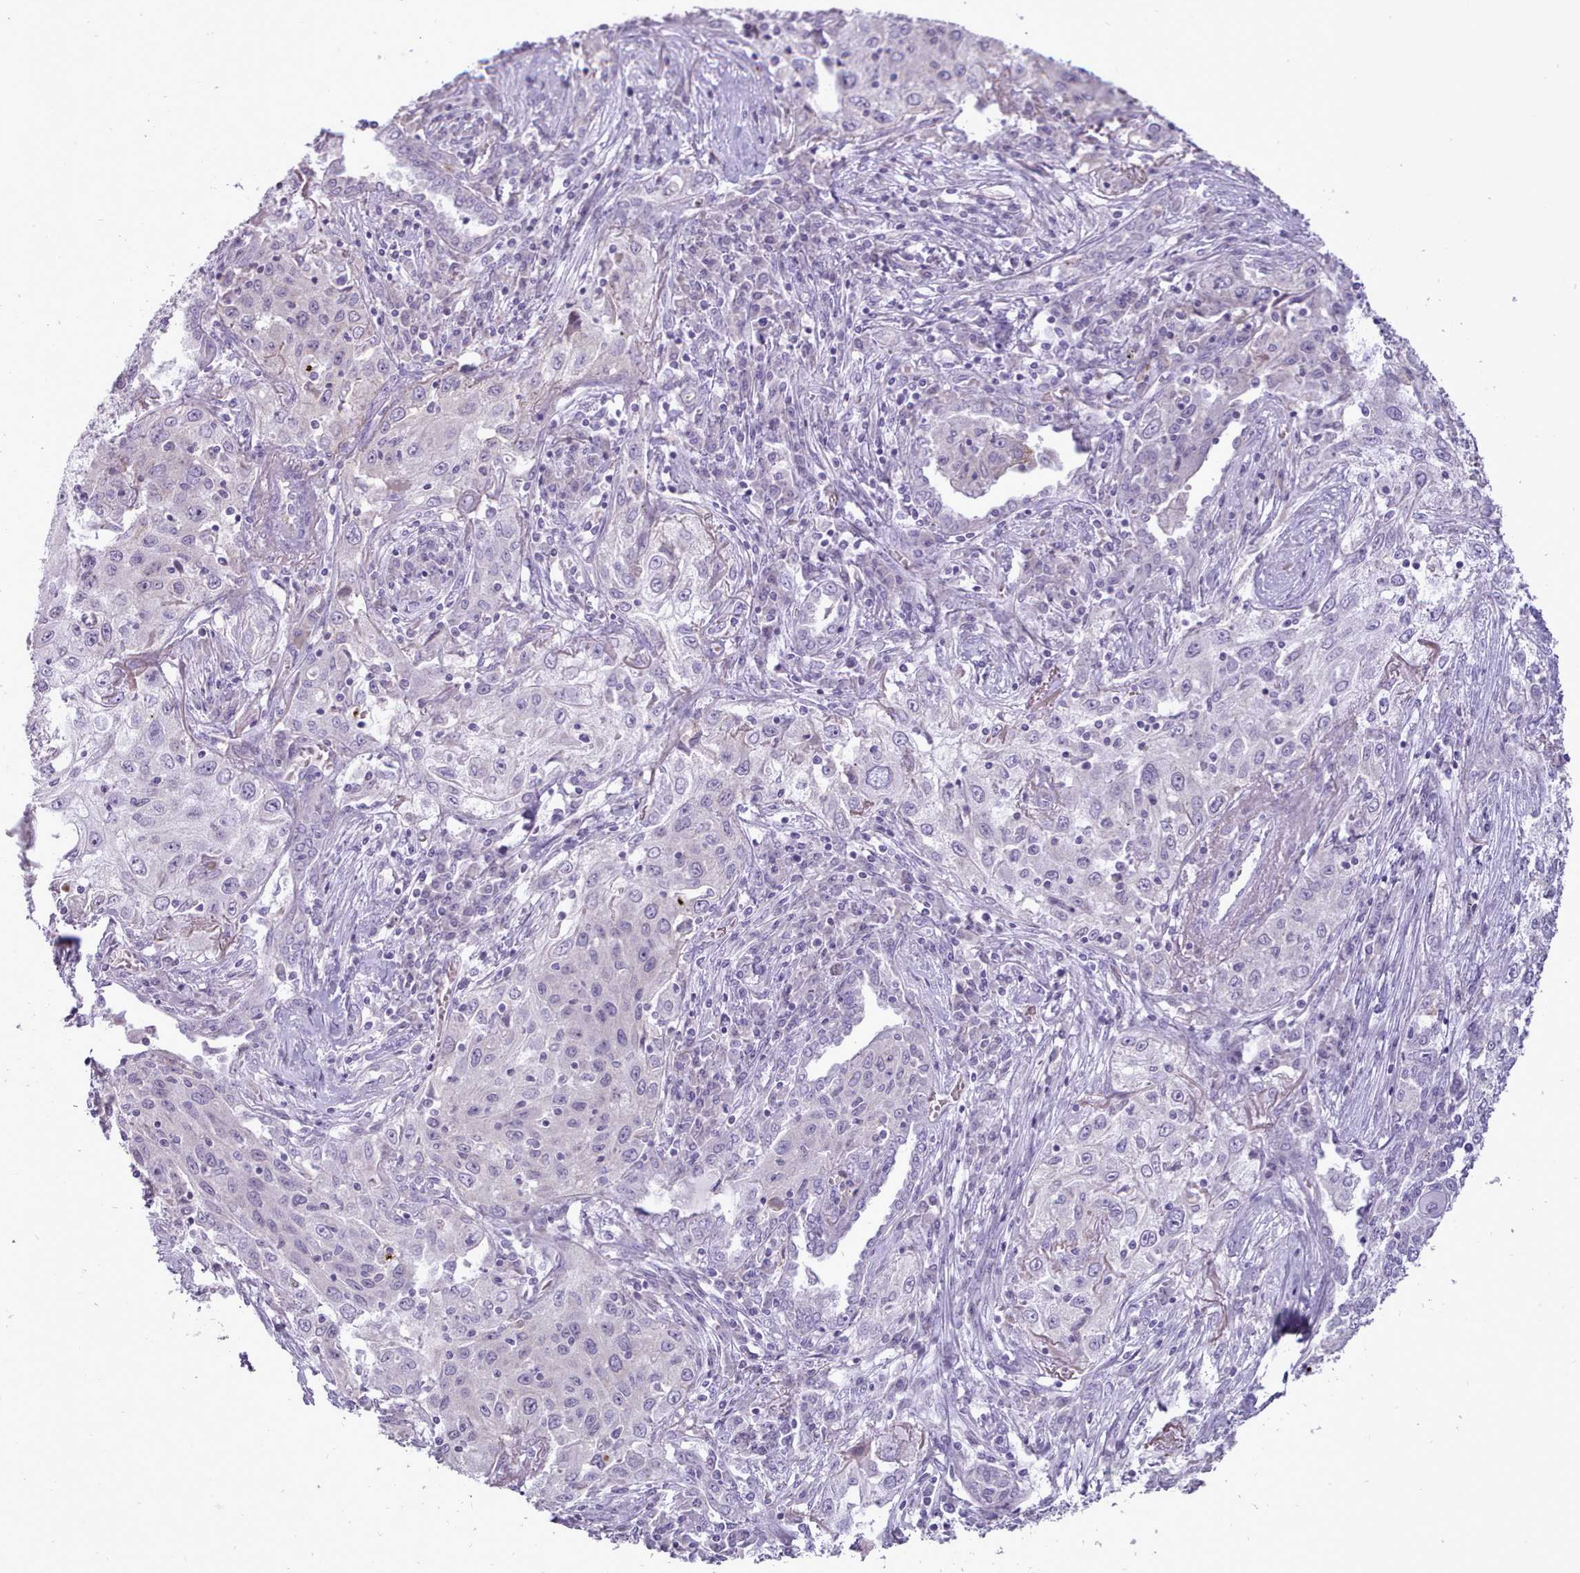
{"staining": {"intensity": "negative", "quantity": "none", "location": "none"}, "tissue": "lung cancer", "cell_type": "Tumor cells", "image_type": "cancer", "snomed": [{"axis": "morphology", "description": "Squamous cell carcinoma, NOS"}, {"axis": "topography", "description": "Lung"}], "caption": "The histopathology image displays no significant staining in tumor cells of lung cancer (squamous cell carcinoma).", "gene": "ATRAID", "patient": {"sex": "female", "age": 69}}